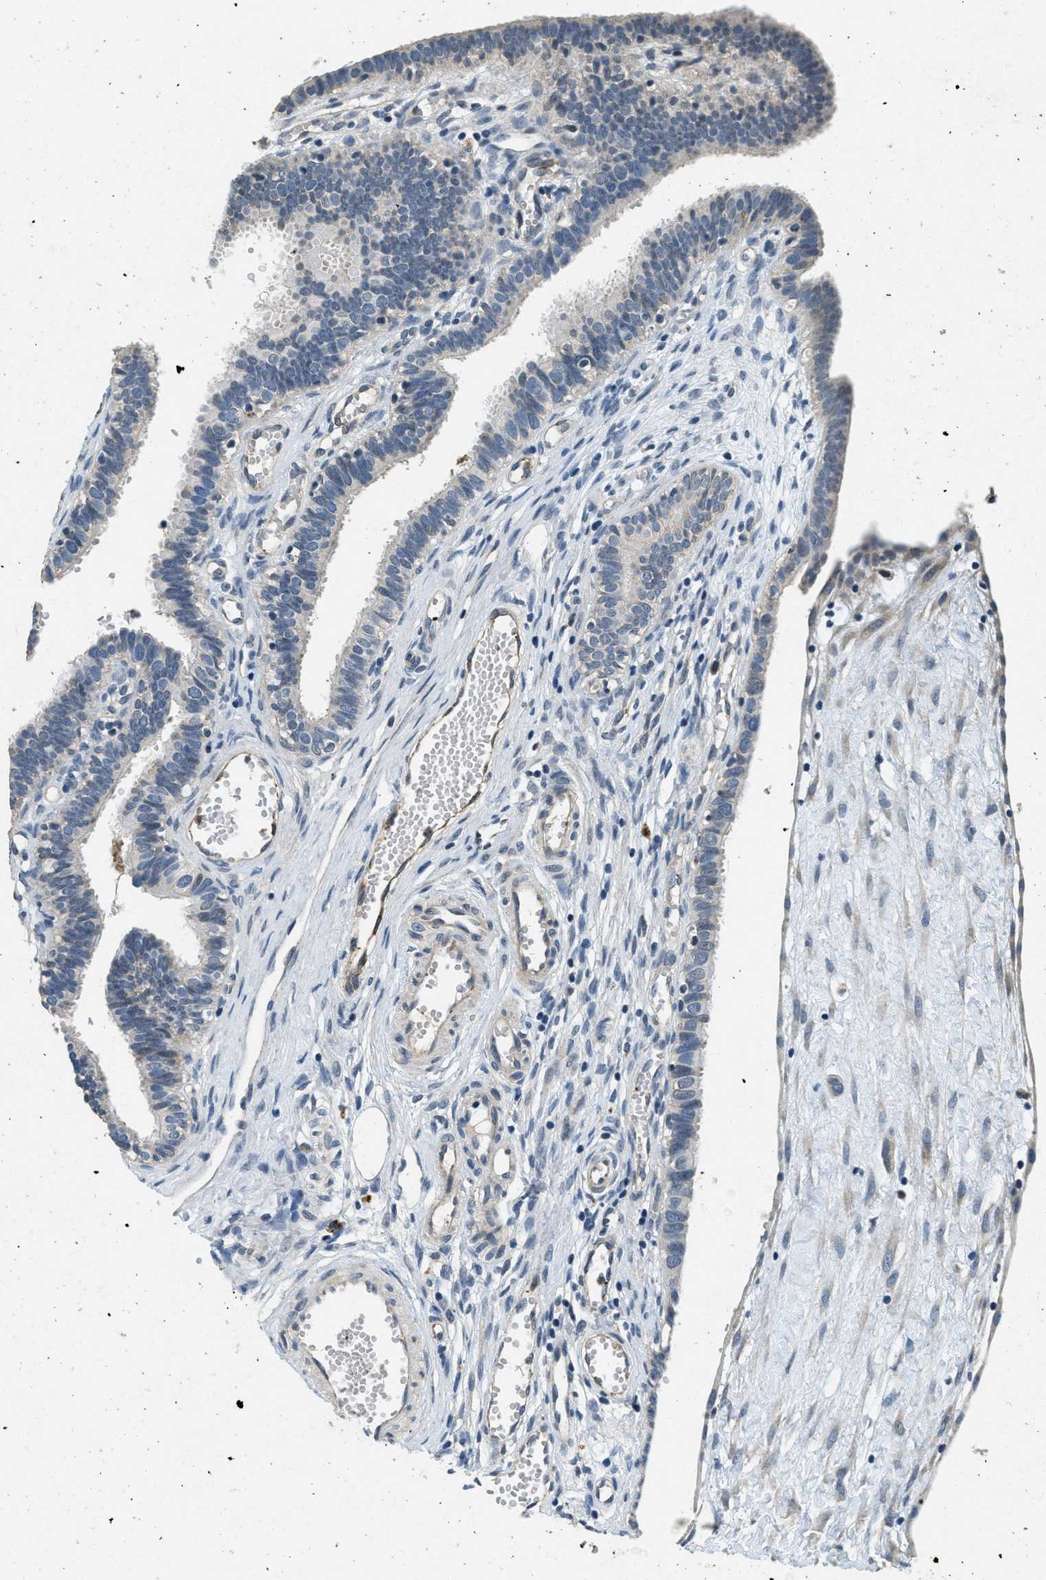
{"staining": {"intensity": "negative", "quantity": "none", "location": "none"}, "tissue": "fallopian tube", "cell_type": "Glandular cells", "image_type": "normal", "snomed": [{"axis": "morphology", "description": "Normal tissue, NOS"}, {"axis": "topography", "description": "Fallopian tube"}, {"axis": "topography", "description": "Placenta"}], "caption": "IHC image of normal fallopian tube: human fallopian tube stained with DAB (3,3'-diaminobenzidine) displays no significant protein expression in glandular cells.", "gene": "RAB3D", "patient": {"sex": "female", "age": 34}}